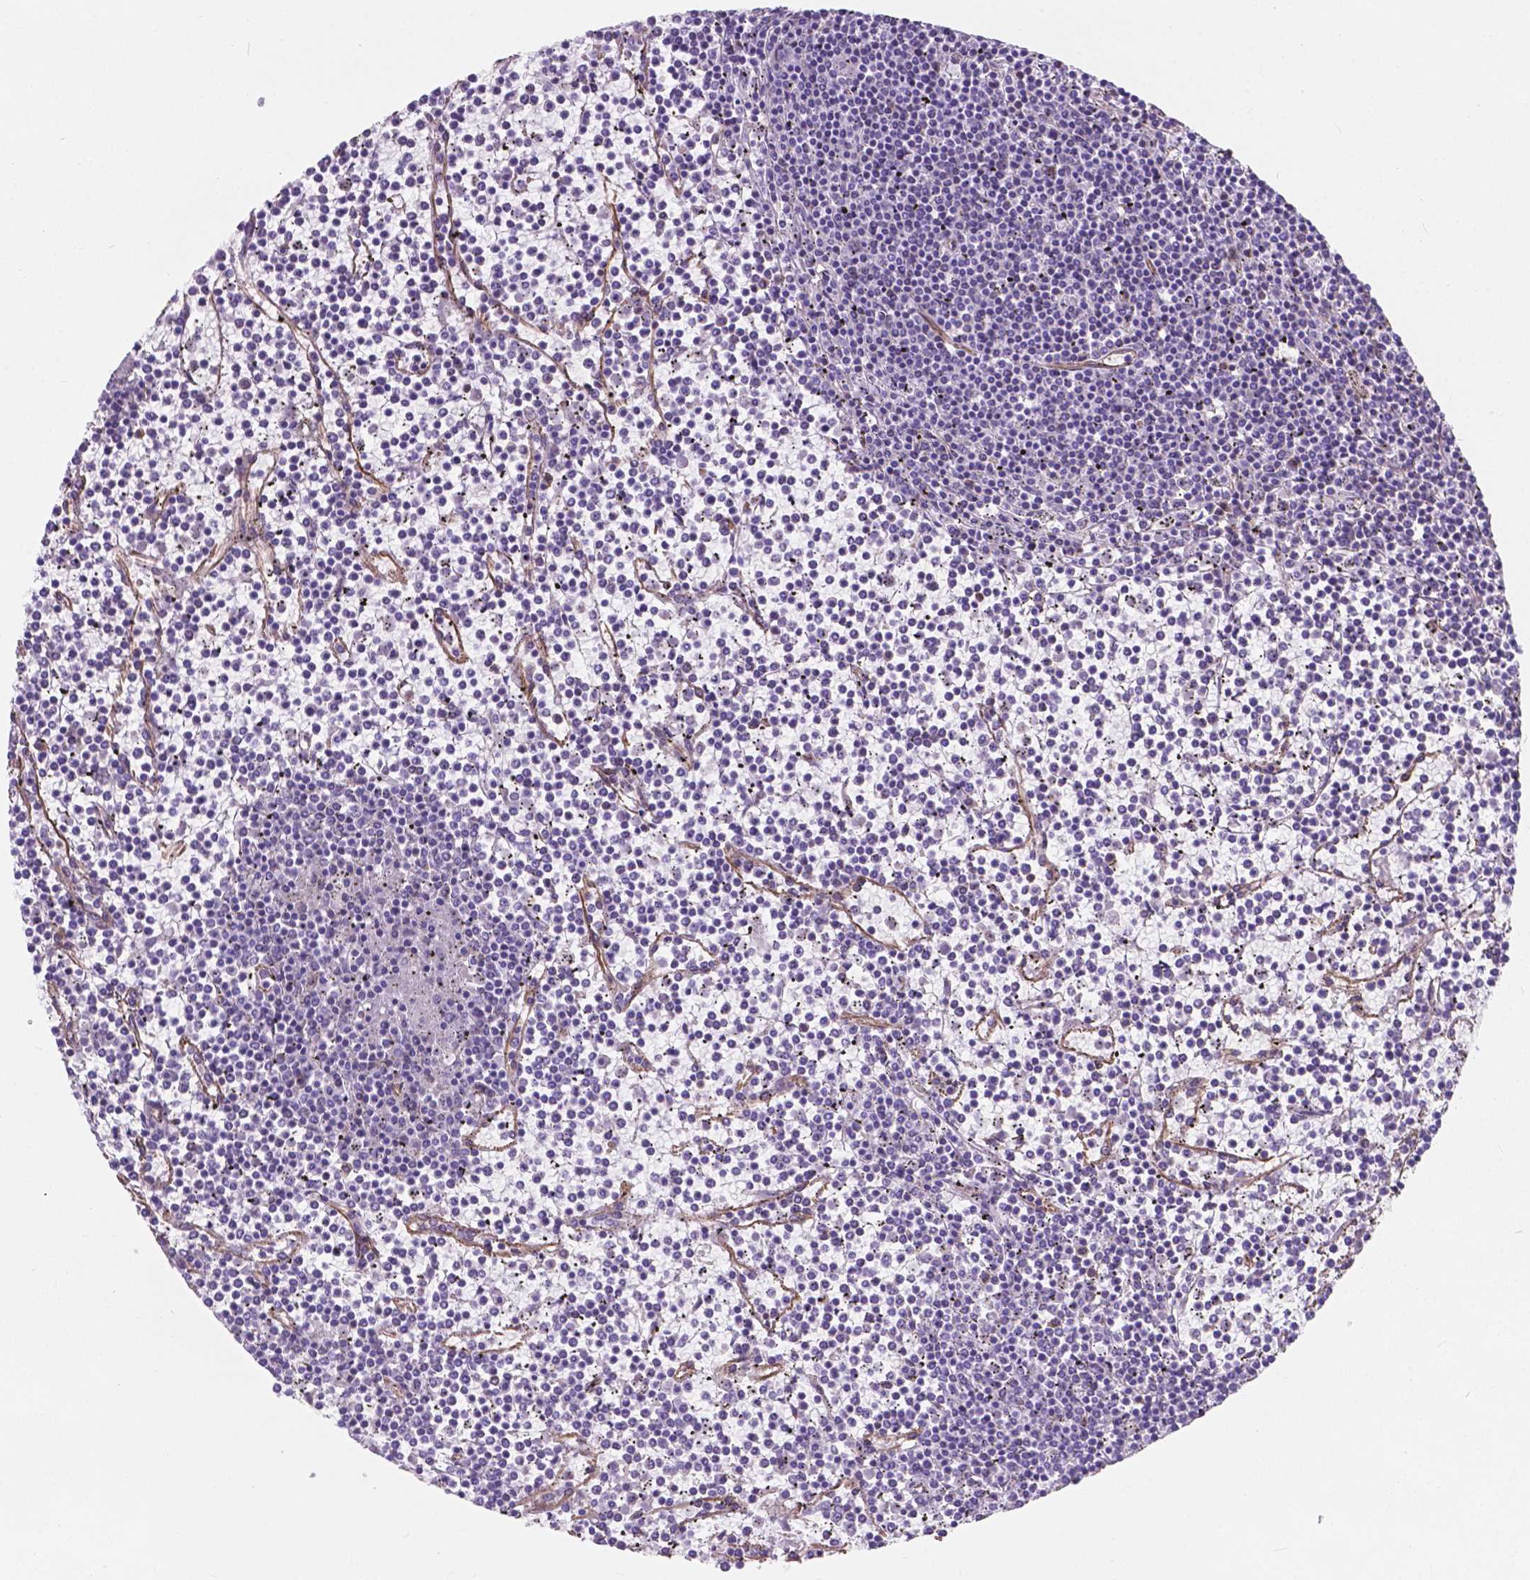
{"staining": {"intensity": "negative", "quantity": "none", "location": "none"}, "tissue": "lymphoma", "cell_type": "Tumor cells", "image_type": "cancer", "snomed": [{"axis": "morphology", "description": "Malignant lymphoma, non-Hodgkin's type, Low grade"}, {"axis": "topography", "description": "Spleen"}], "caption": "This is an immunohistochemistry histopathology image of human malignant lymphoma, non-Hodgkin's type (low-grade). There is no expression in tumor cells.", "gene": "AMOT", "patient": {"sex": "female", "age": 19}}